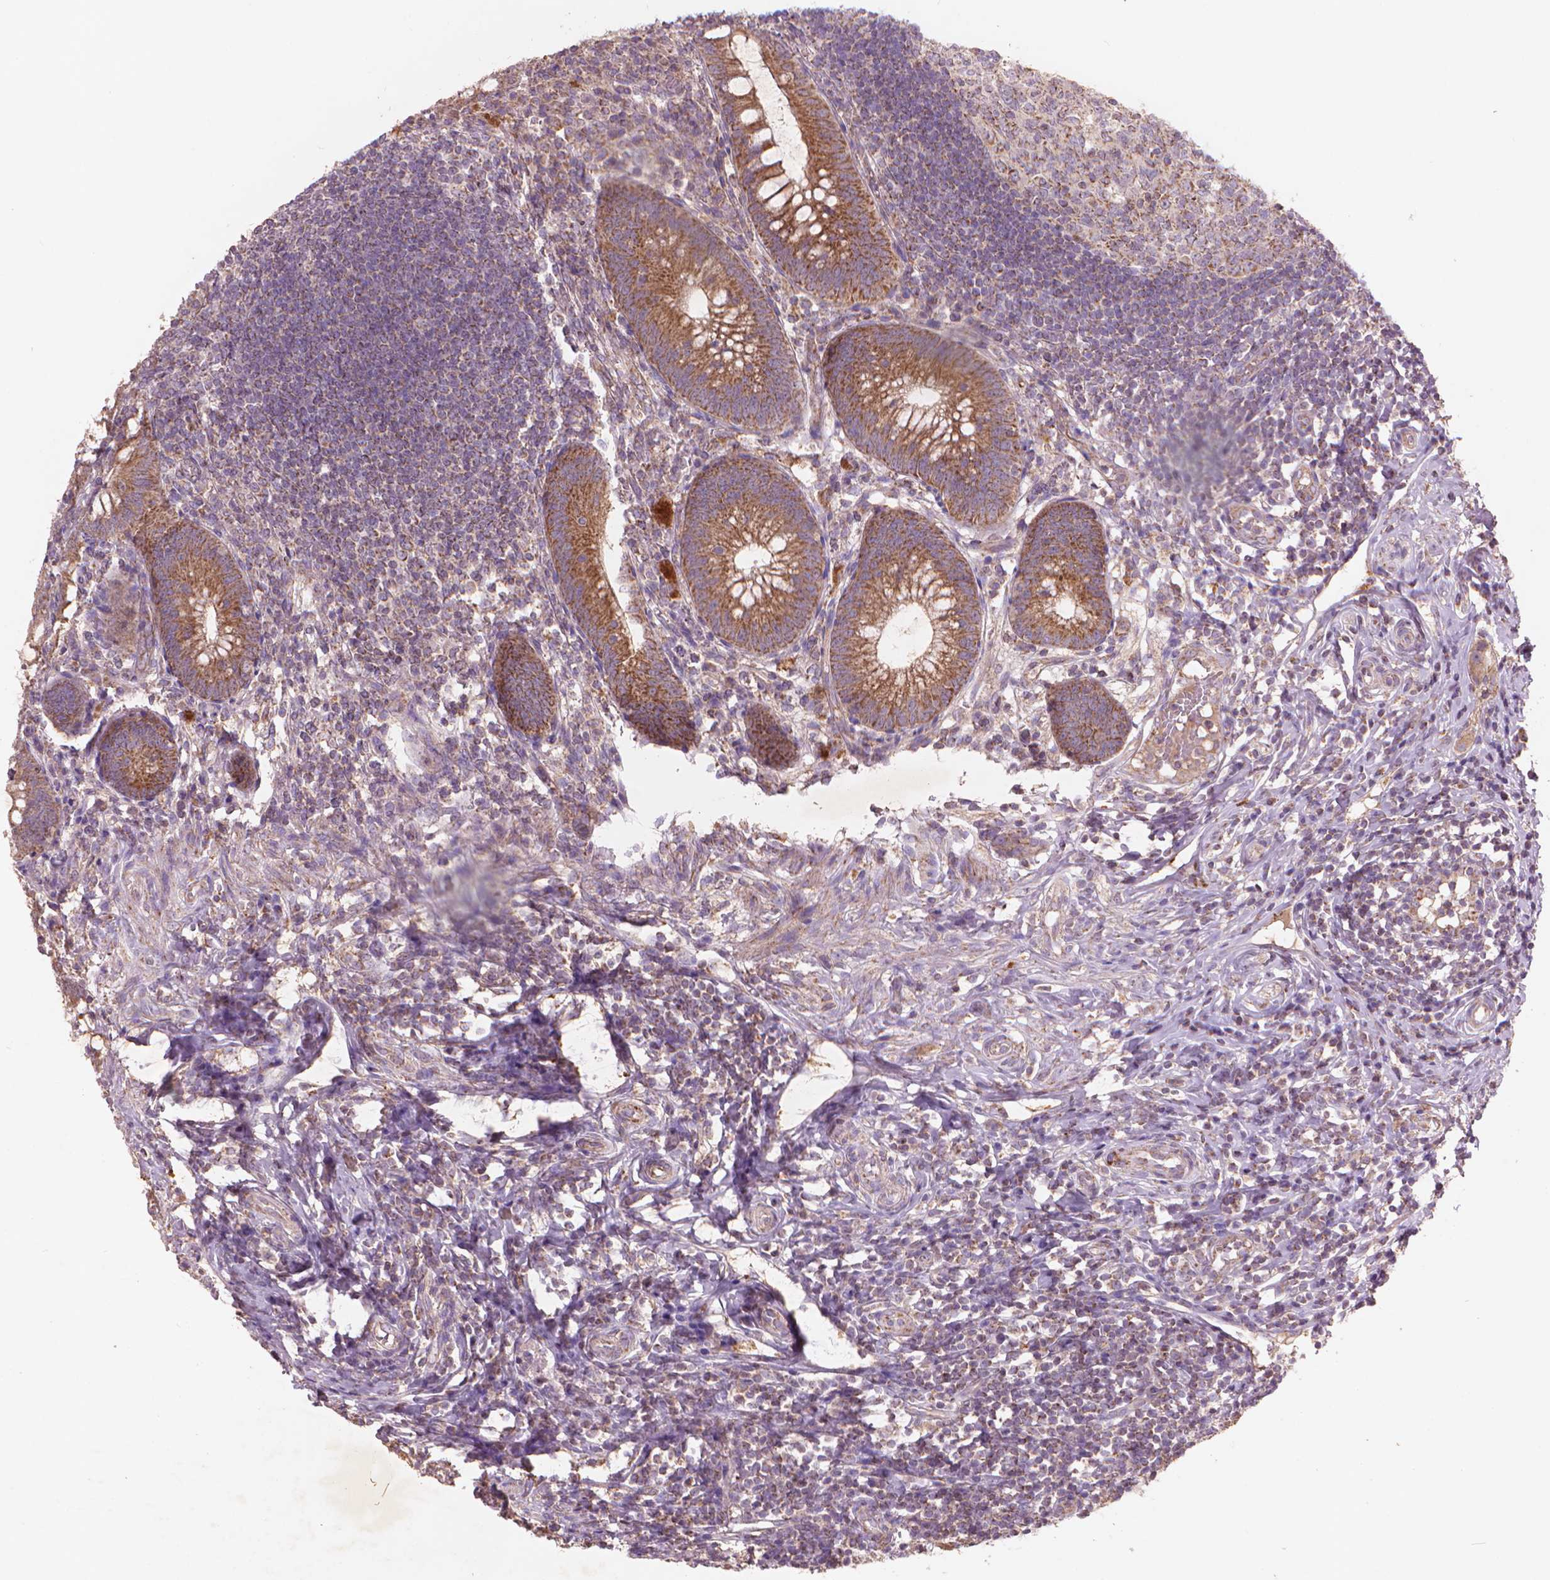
{"staining": {"intensity": "strong", "quantity": ">75%", "location": "cytoplasmic/membranous"}, "tissue": "appendix", "cell_type": "Glandular cells", "image_type": "normal", "snomed": [{"axis": "morphology", "description": "Normal tissue, NOS"}, {"axis": "morphology", "description": "Inflammation, NOS"}, {"axis": "topography", "description": "Appendix"}], "caption": "This is an image of IHC staining of benign appendix, which shows strong staining in the cytoplasmic/membranous of glandular cells.", "gene": "NLRX1", "patient": {"sex": "male", "age": 16}}